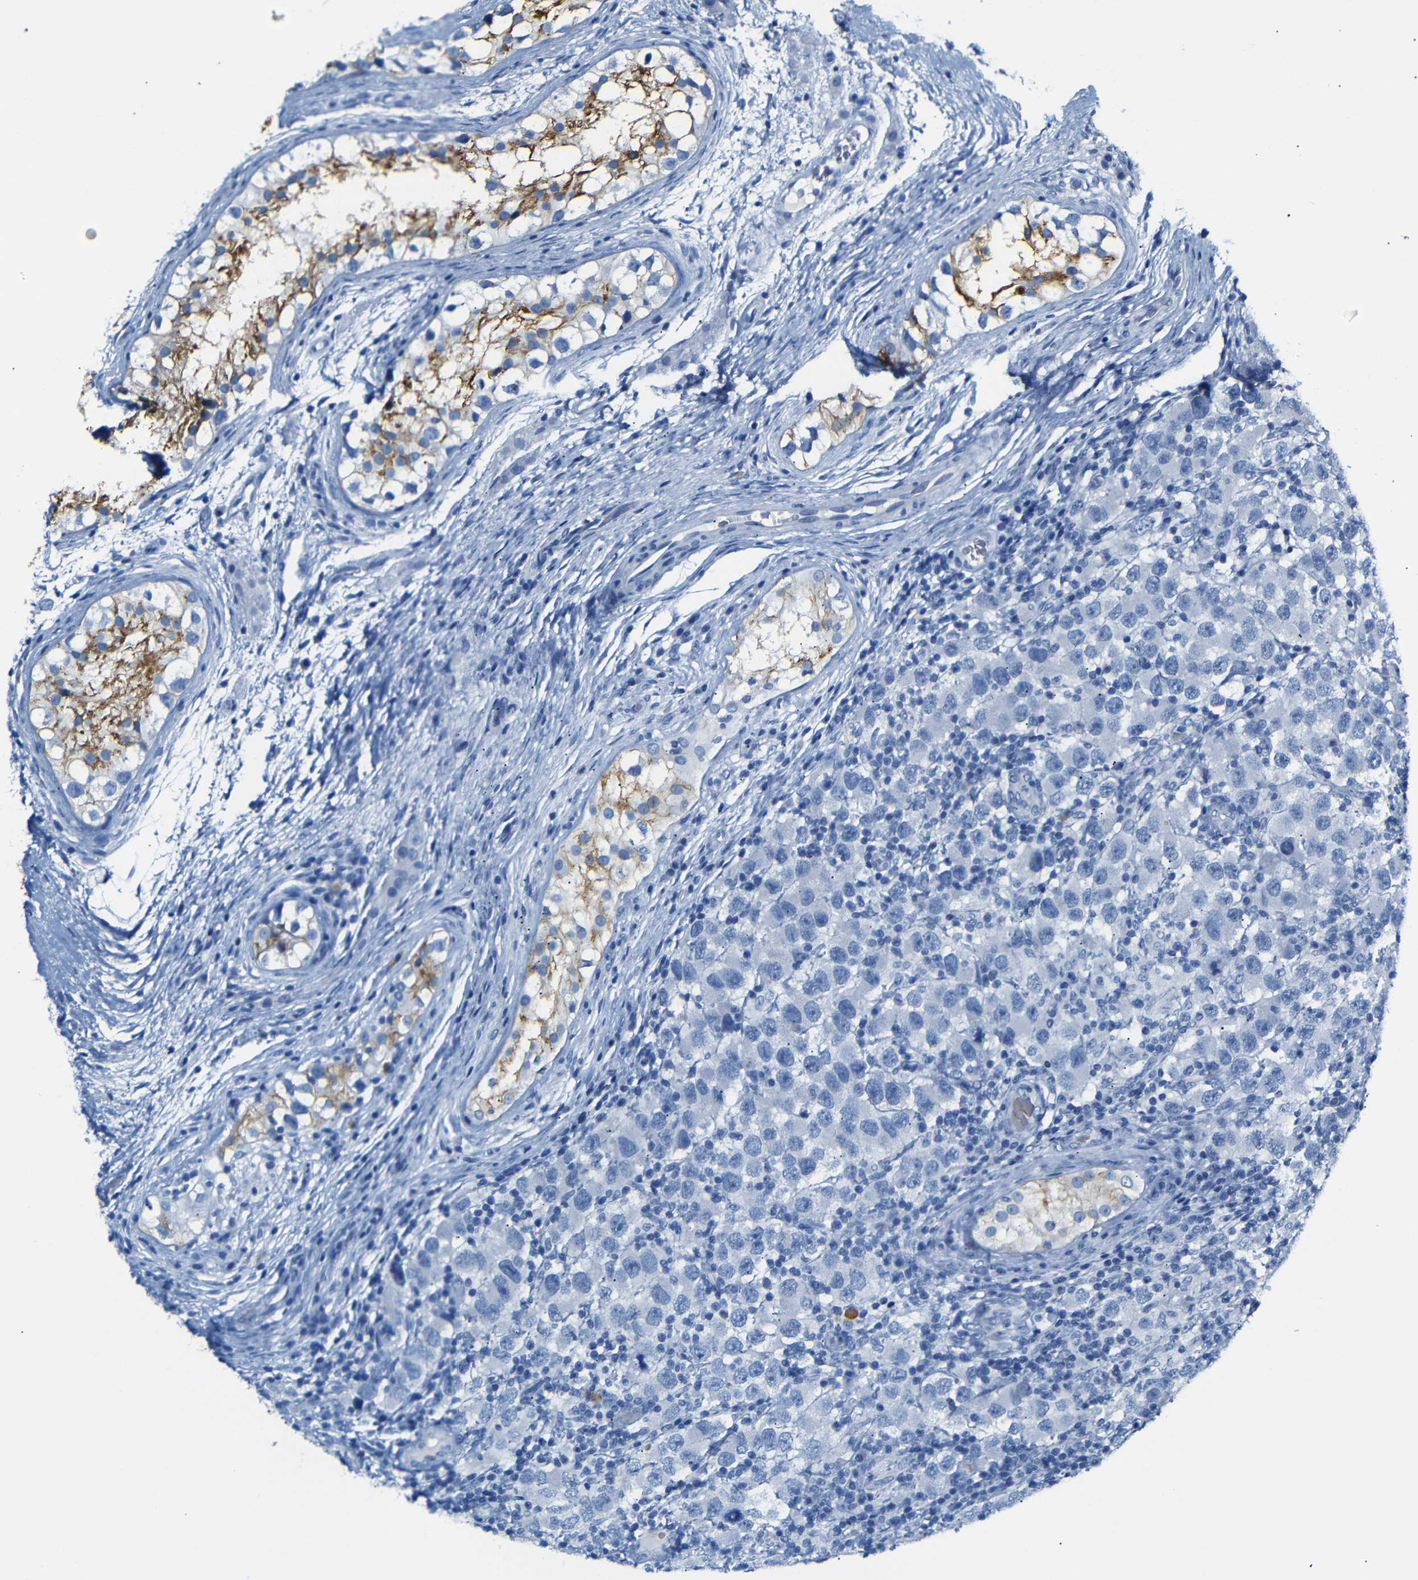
{"staining": {"intensity": "negative", "quantity": "none", "location": "none"}, "tissue": "testis cancer", "cell_type": "Tumor cells", "image_type": "cancer", "snomed": [{"axis": "morphology", "description": "Carcinoma, Embryonal, NOS"}, {"axis": "topography", "description": "Testis"}], "caption": "Immunohistochemistry (IHC) image of human testis cancer (embryonal carcinoma) stained for a protein (brown), which displays no staining in tumor cells.", "gene": "ERVMER34-1", "patient": {"sex": "male", "age": 21}}